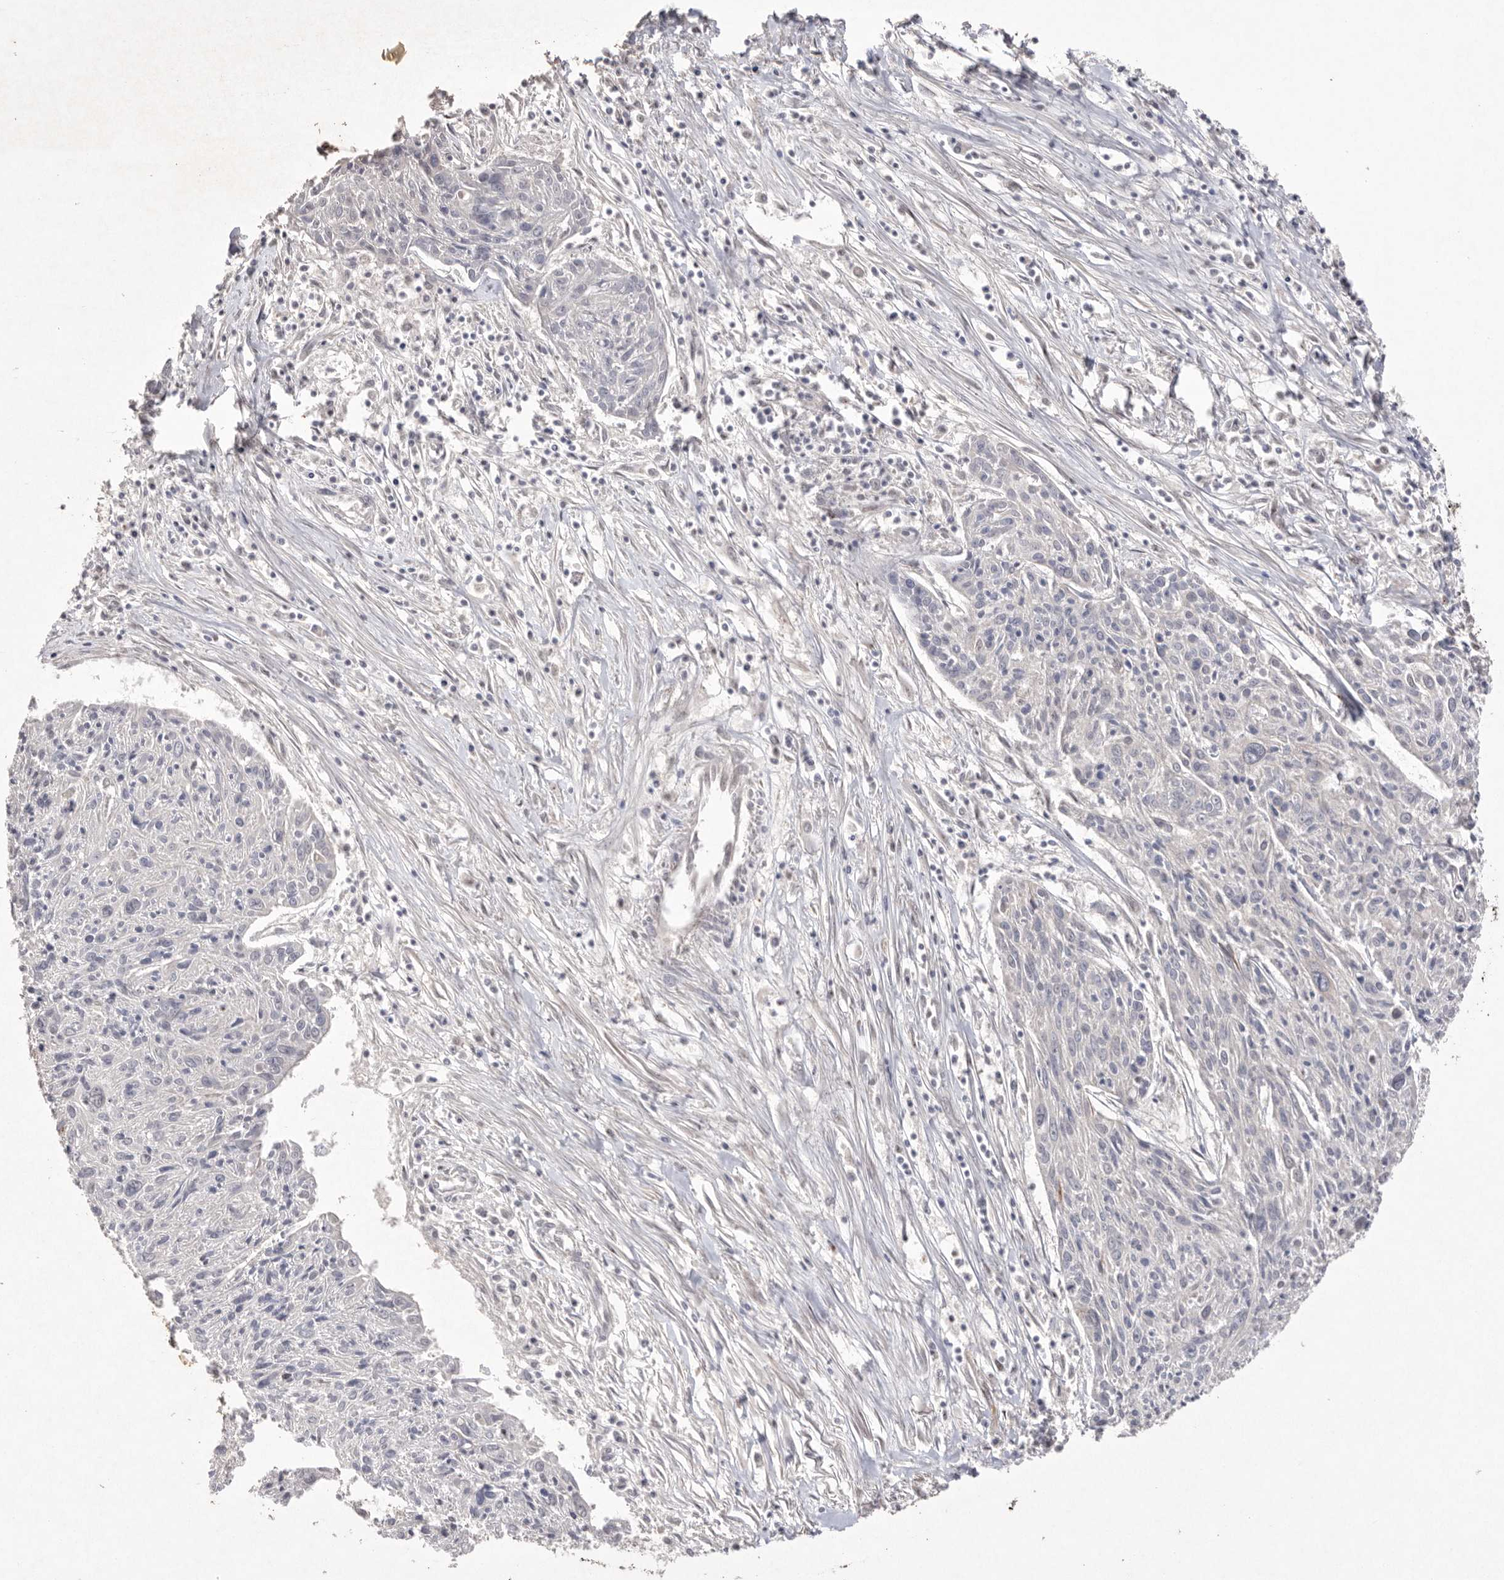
{"staining": {"intensity": "negative", "quantity": "none", "location": "none"}, "tissue": "cervical cancer", "cell_type": "Tumor cells", "image_type": "cancer", "snomed": [{"axis": "morphology", "description": "Squamous cell carcinoma, NOS"}, {"axis": "topography", "description": "Cervix"}], "caption": "The immunohistochemistry (IHC) histopathology image has no significant positivity in tumor cells of cervical cancer tissue.", "gene": "HUS1", "patient": {"sex": "female", "age": 51}}